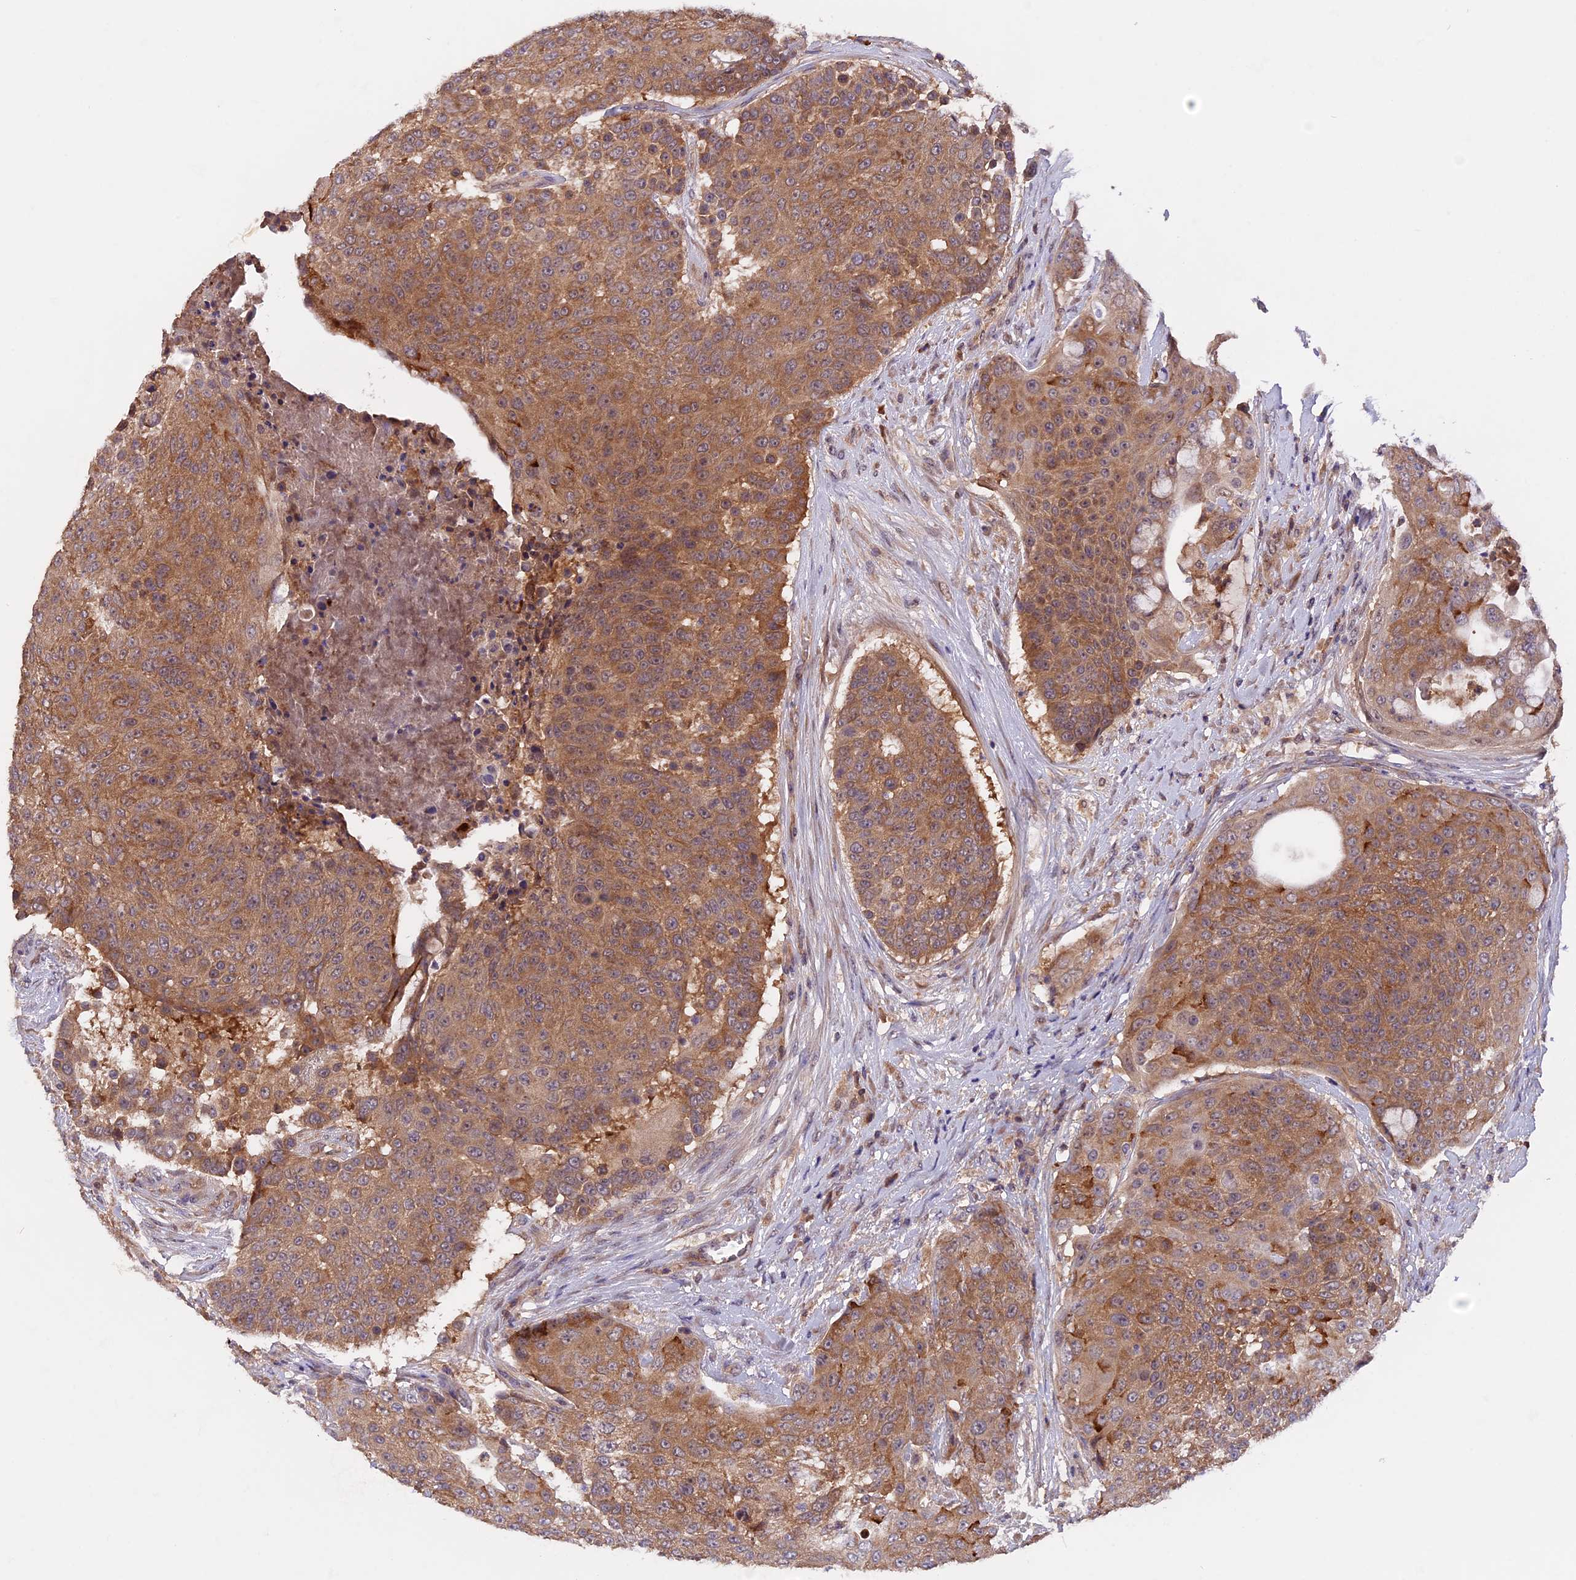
{"staining": {"intensity": "moderate", "quantity": ">75%", "location": "cytoplasmic/membranous"}, "tissue": "urothelial cancer", "cell_type": "Tumor cells", "image_type": "cancer", "snomed": [{"axis": "morphology", "description": "Urothelial carcinoma, High grade"}, {"axis": "topography", "description": "Urinary bladder"}], "caption": "A high-resolution micrograph shows IHC staining of high-grade urothelial carcinoma, which displays moderate cytoplasmic/membranous positivity in about >75% of tumor cells.", "gene": "MARK4", "patient": {"sex": "female", "age": 63}}